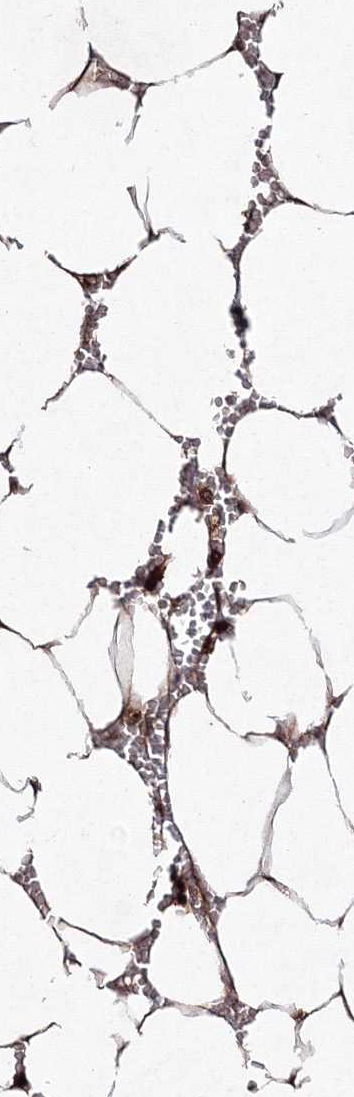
{"staining": {"intensity": "moderate", "quantity": "25%-75%", "location": "cytoplasmic/membranous,nuclear"}, "tissue": "bone marrow", "cell_type": "Hematopoietic cells", "image_type": "normal", "snomed": [{"axis": "morphology", "description": "Normal tissue, NOS"}, {"axis": "topography", "description": "Bone marrow"}], "caption": "Immunohistochemical staining of normal bone marrow exhibits moderate cytoplasmic/membranous,nuclear protein expression in approximately 25%-75% of hematopoietic cells. The protein of interest is stained brown, and the nuclei are stained in blue (DAB IHC with brightfield microscopy, high magnification).", "gene": "PEX13", "patient": {"sex": "male", "age": 70}}